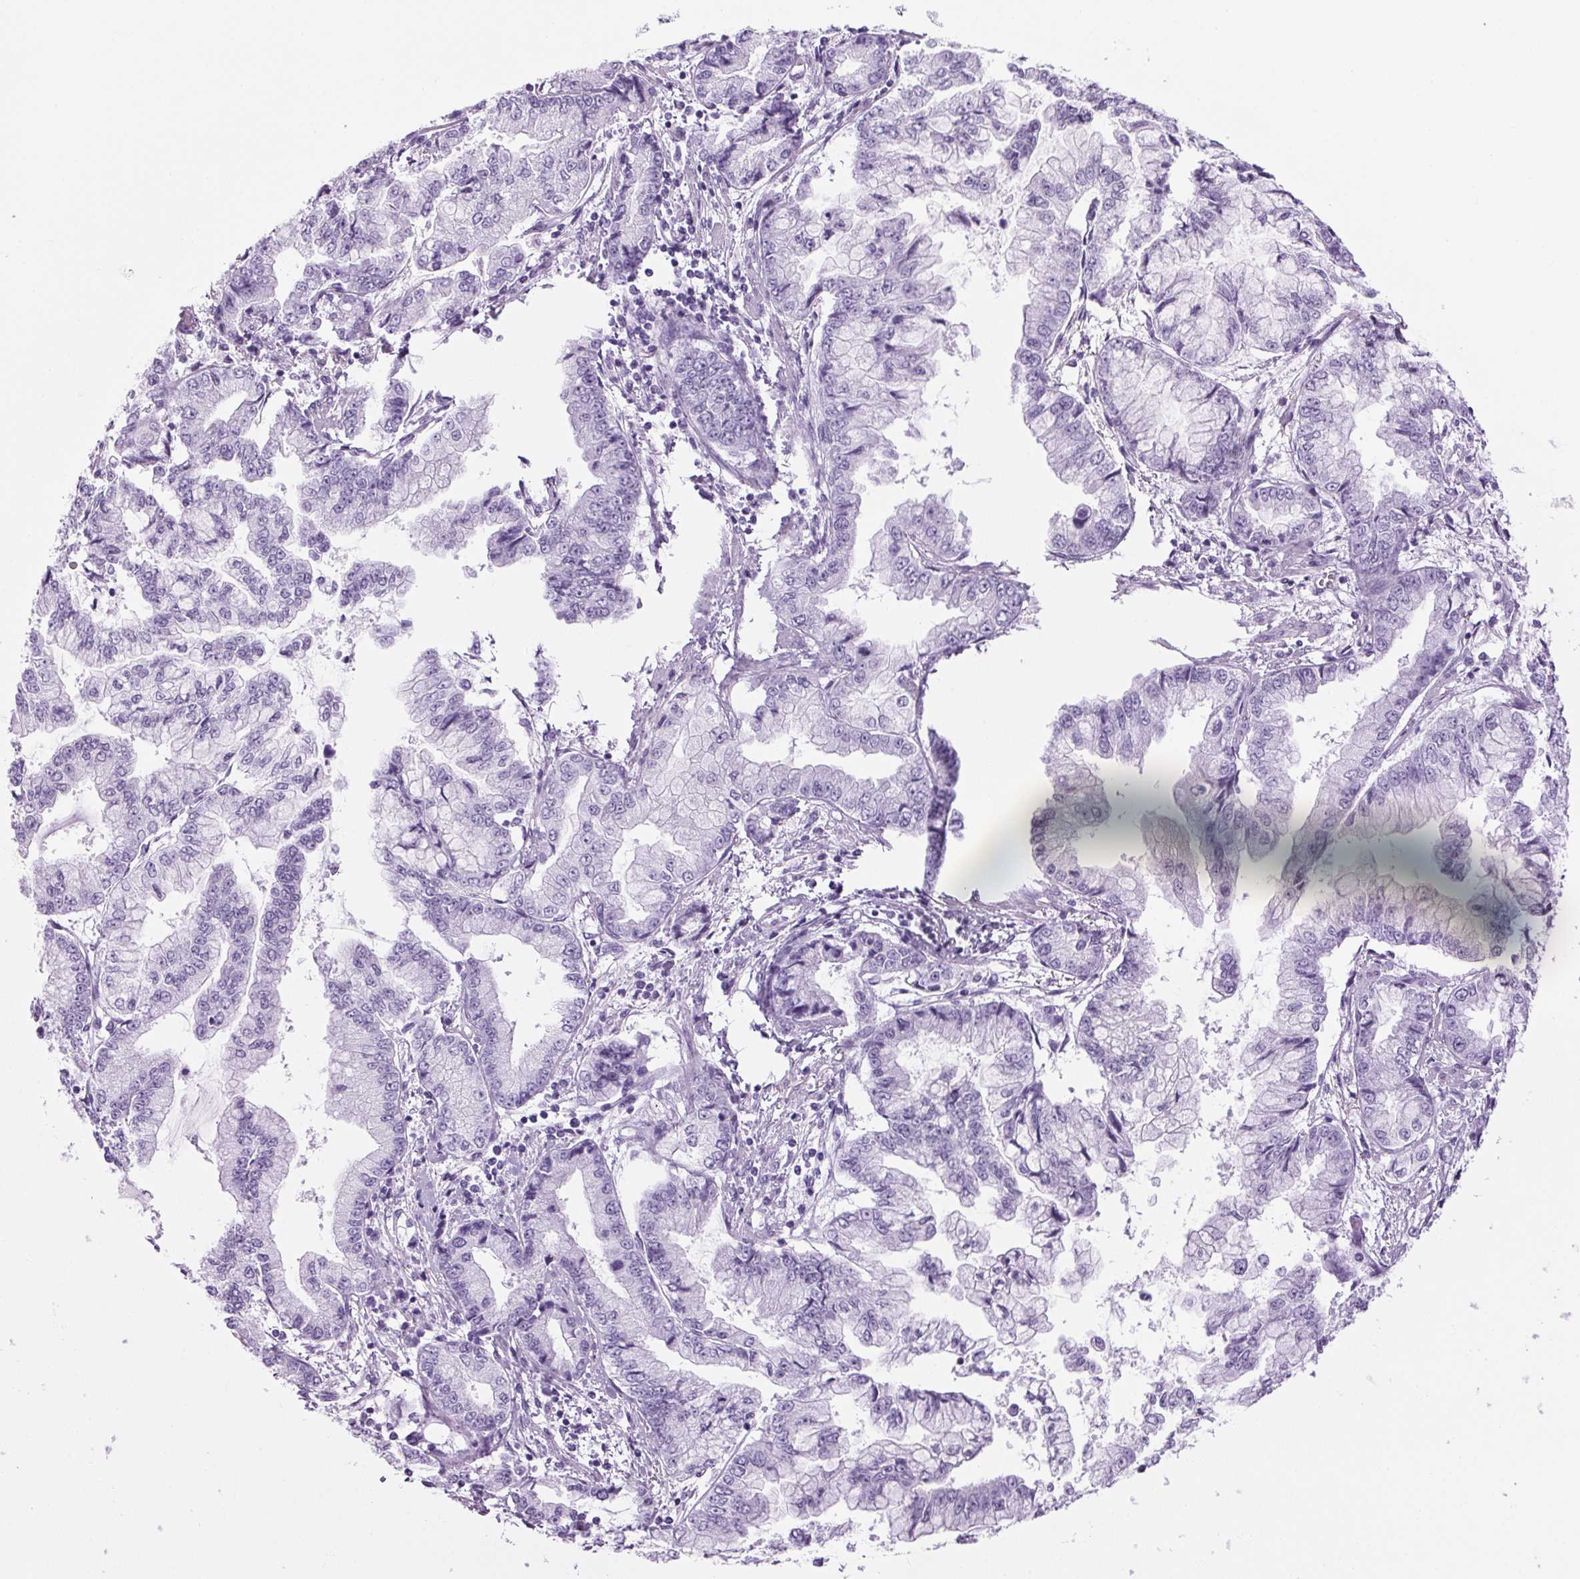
{"staining": {"intensity": "negative", "quantity": "none", "location": "none"}, "tissue": "stomach cancer", "cell_type": "Tumor cells", "image_type": "cancer", "snomed": [{"axis": "morphology", "description": "Adenocarcinoma, NOS"}, {"axis": "topography", "description": "Stomach, upper"}], "caption": "DAB immunohistochemical staining of human stomach adenocarcinoma reveals no significant positivity in tumor cells.", "gene": "PPP1R1A", "patient": {"sex": "female", "age": 74}}